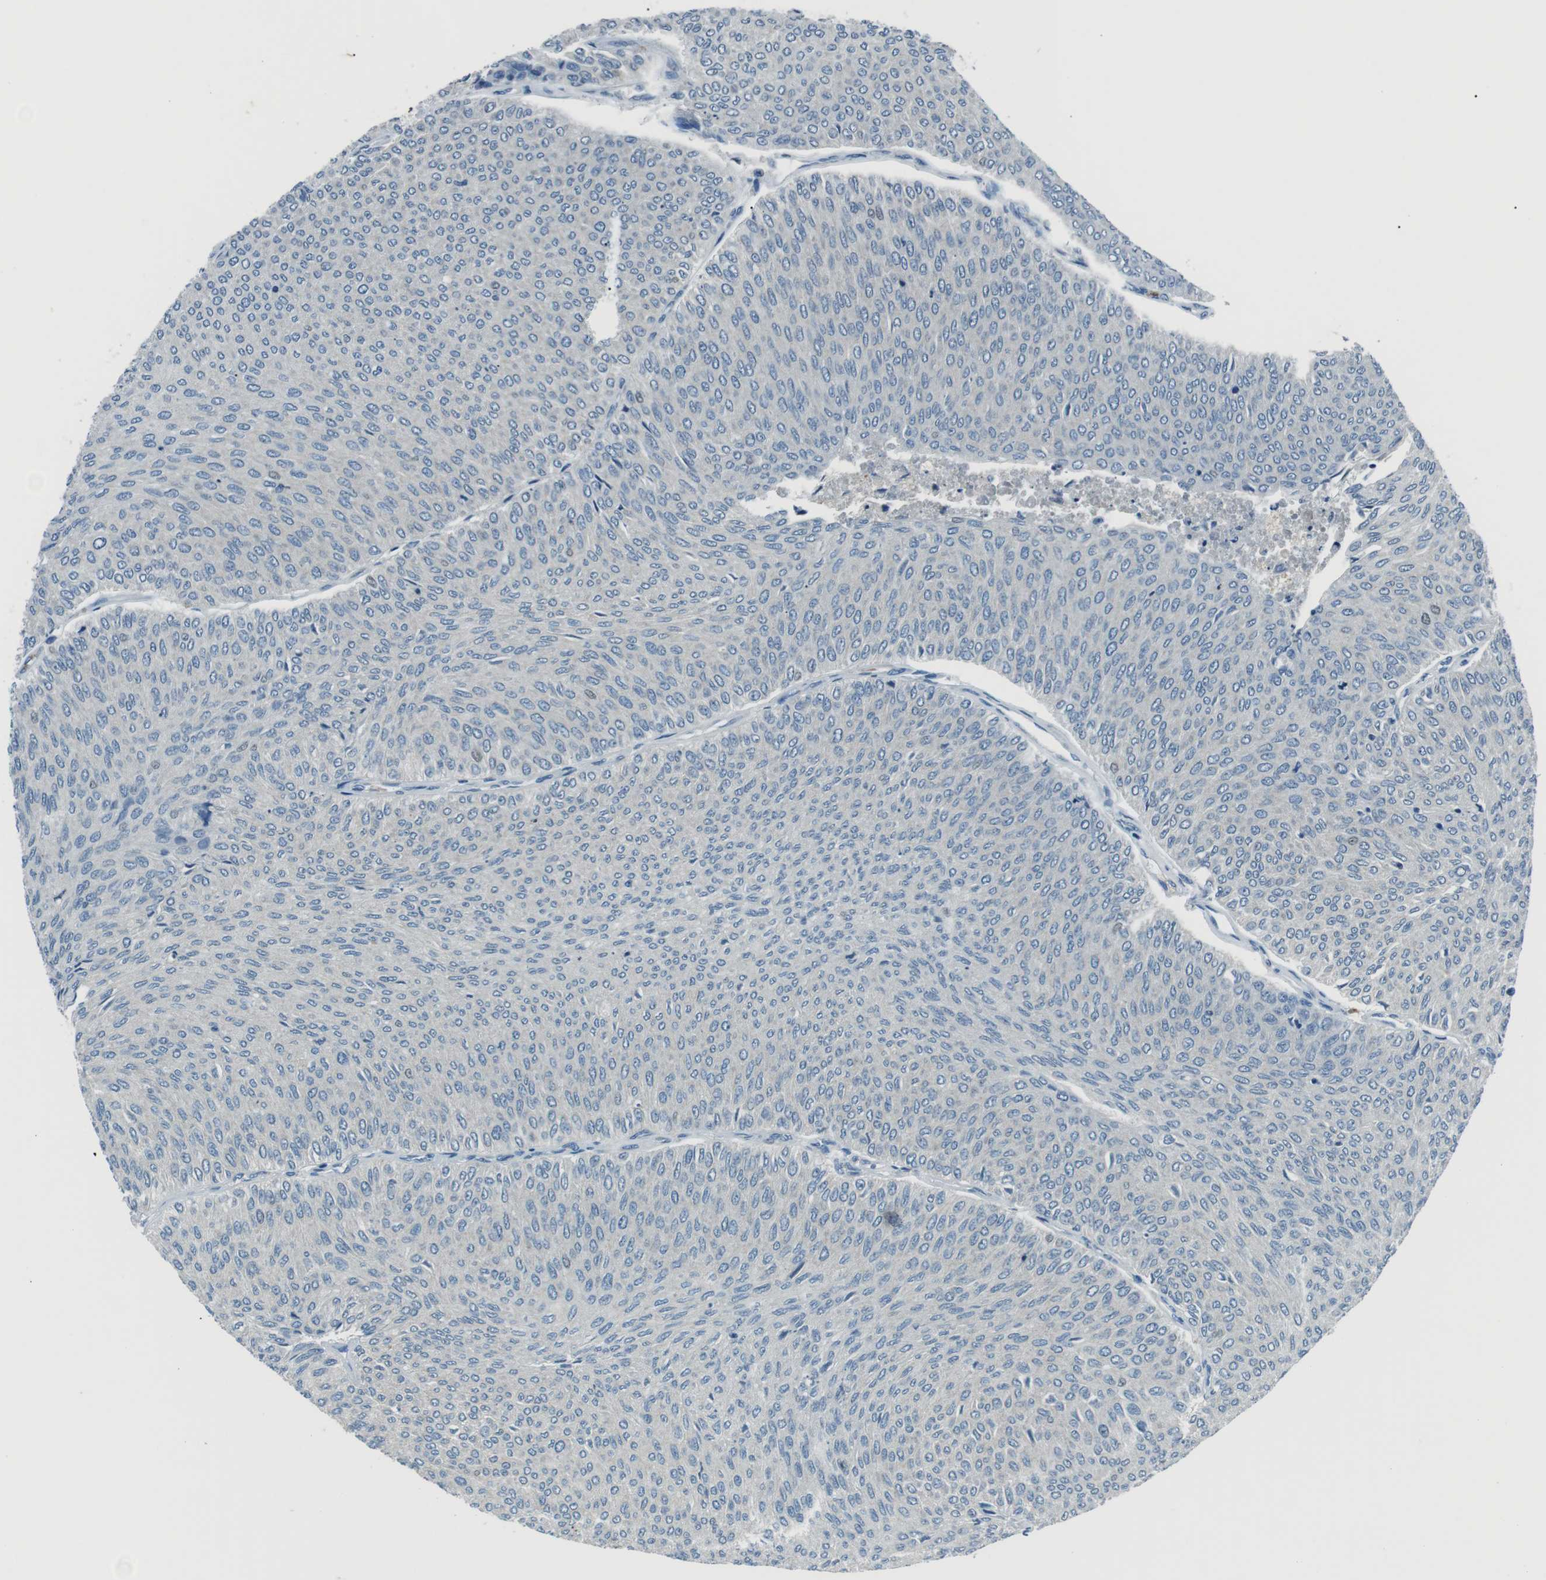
{"staining": {"intensity": "negative", "quantity": "none", "location": "none"}, "tissue": "urothelial cancer", "cell_type": "Tumor cells", "image_type": "cancer", "snomed": [{"axis": "morphology", "description": "Urothelial carcinoma, Low grade"}, {"axis": "topography", "description": "Urinary bladder"}], "caption": "Urothelial carcinoma (low-grade) stained for a protein using immunohistochemistry exhibits no positivity tumor cells.", "gene": "ST6GAL1", "patient": {"sex": "male", "age": 78}}